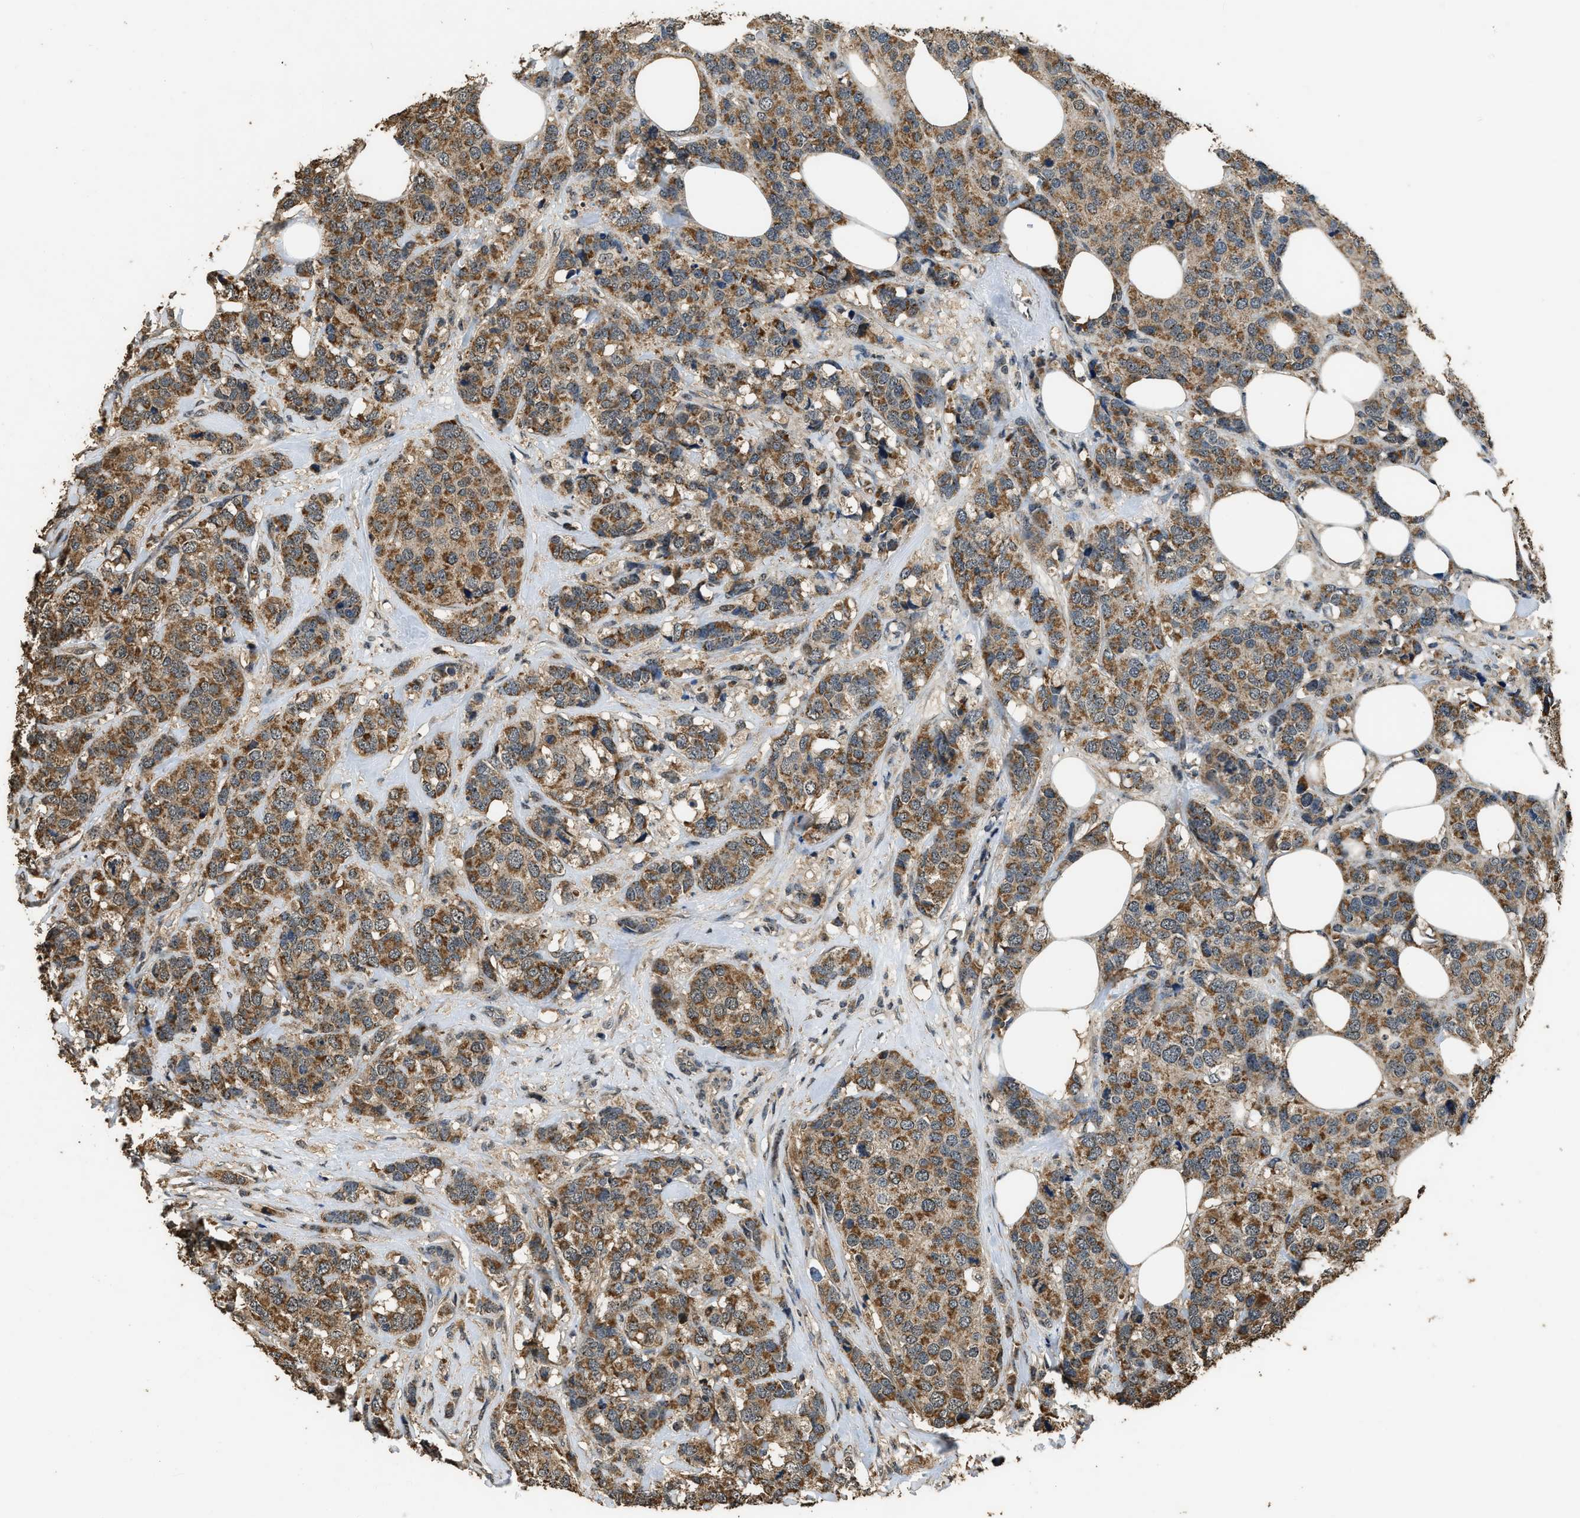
{"staining": {"intensity": "moderate", "quantity": ">75%", "location": "cytoplasmic/membranous"}, "tissue": "breast cancer", "cell_type": "Tumor cells", "image_type": "cancer", "snomed": [{"axis": "morphology", "description": "Lobular carcinoma"}, {"axis": "topography", "description": "Breast"}], "caption": "Breast cancer stained with immunohistochemistry displays moderate cytoplasmic/membranous positivity in about >75% of tumor cells. (brown staining indicates protein expression, while blue staining denotes nuclei).", "gene": "DENND6B", "patient": {"sex": "female", "age": 59}}